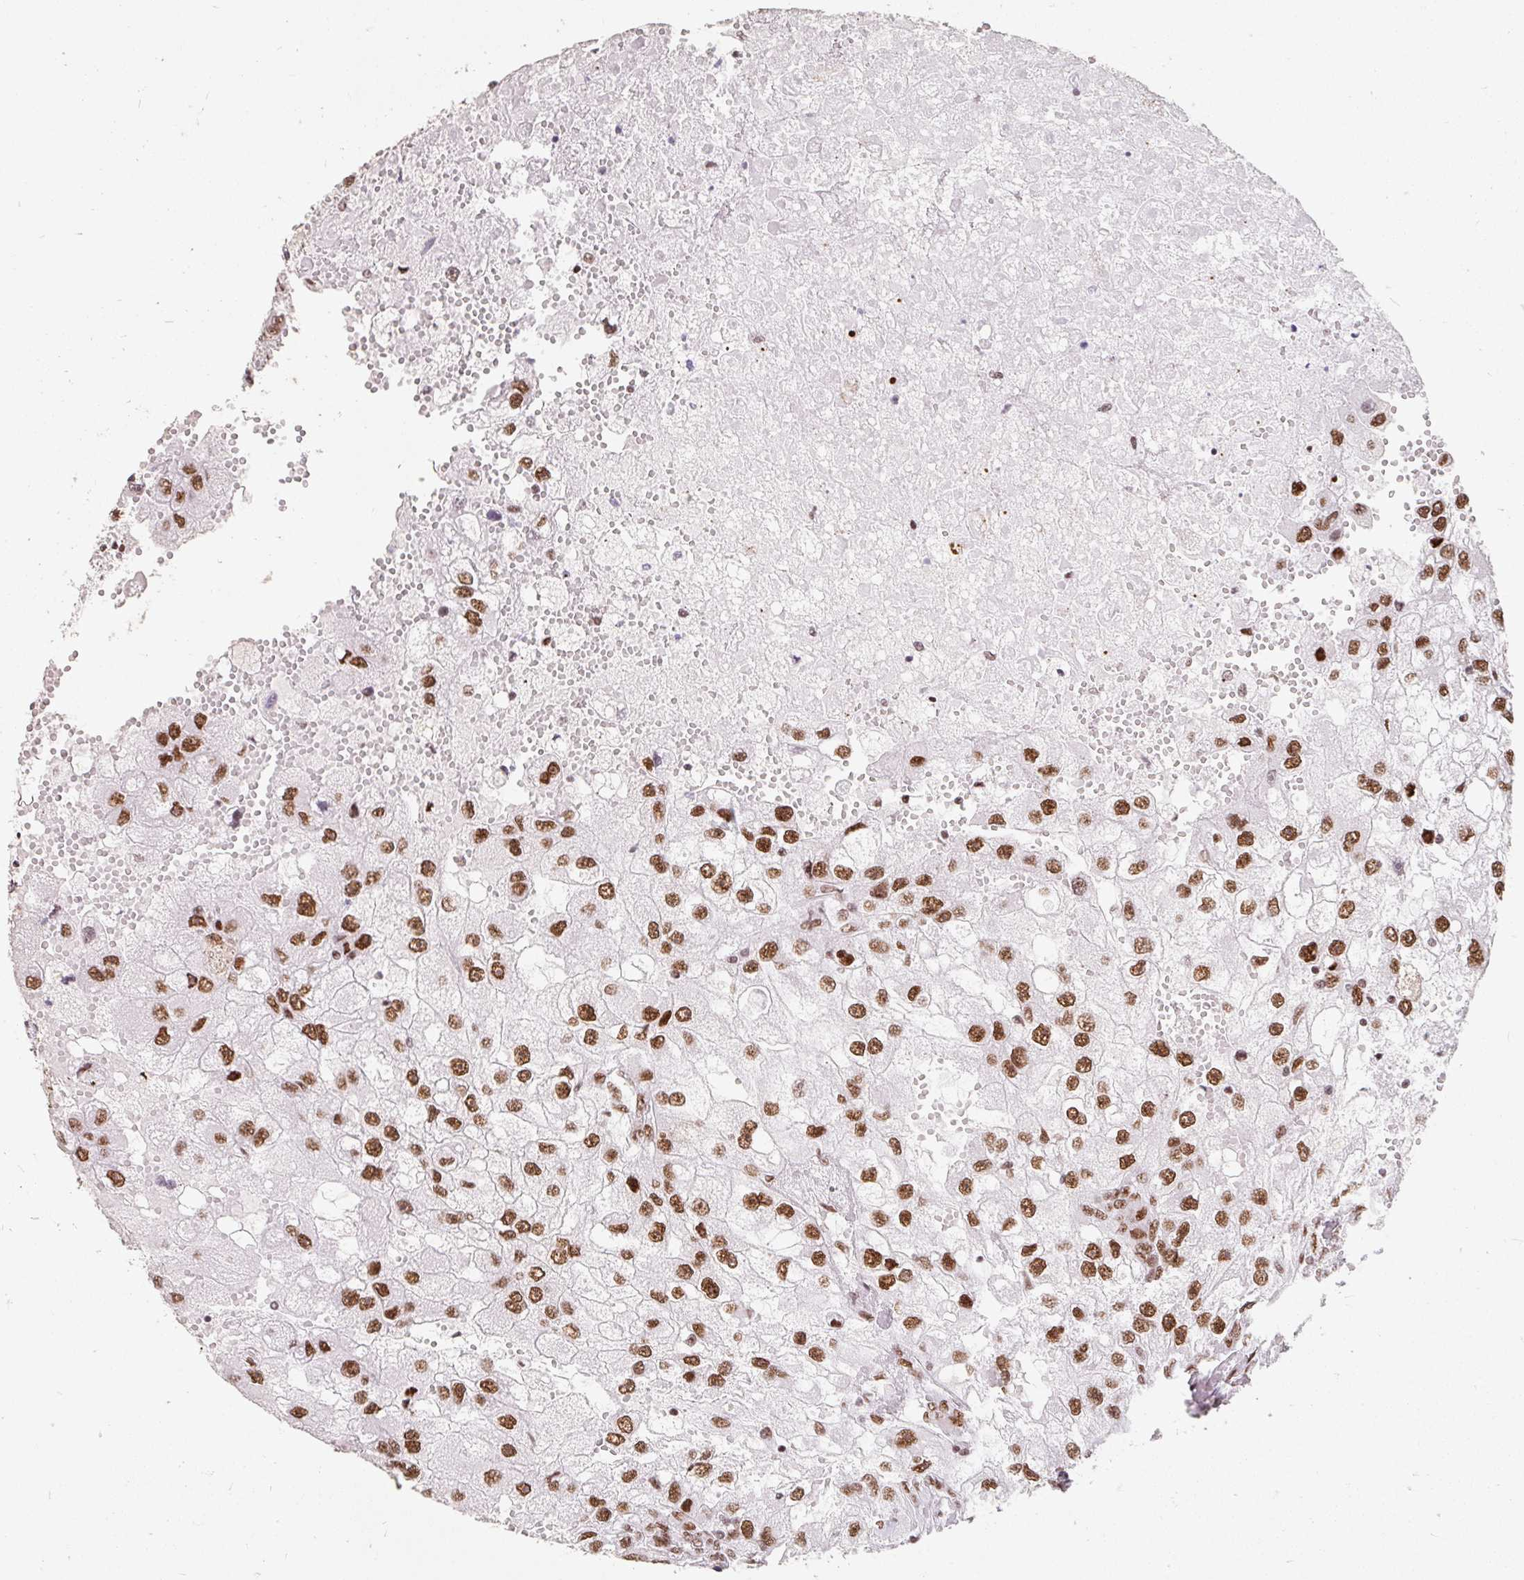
{"staining": {"intensity": "strong", "quantity": ">75%", "location": "nuclear"}, "tissue": "renal cancer", "cell_type": "Tumor cells", "image_type": "cancer", "snomed": [{"axis": "morphology", "description": "Adenocarcinoma, NOS"}, {"axis": "topography", "description": "Kidney"}], "caption": "Protein expression analysis of renal adenocarcinoma shows strong nuclear expression in approximately >75% of tumor cells.", "gene": "SRSF10", "patient": {"sex": "male", "age": 63}}